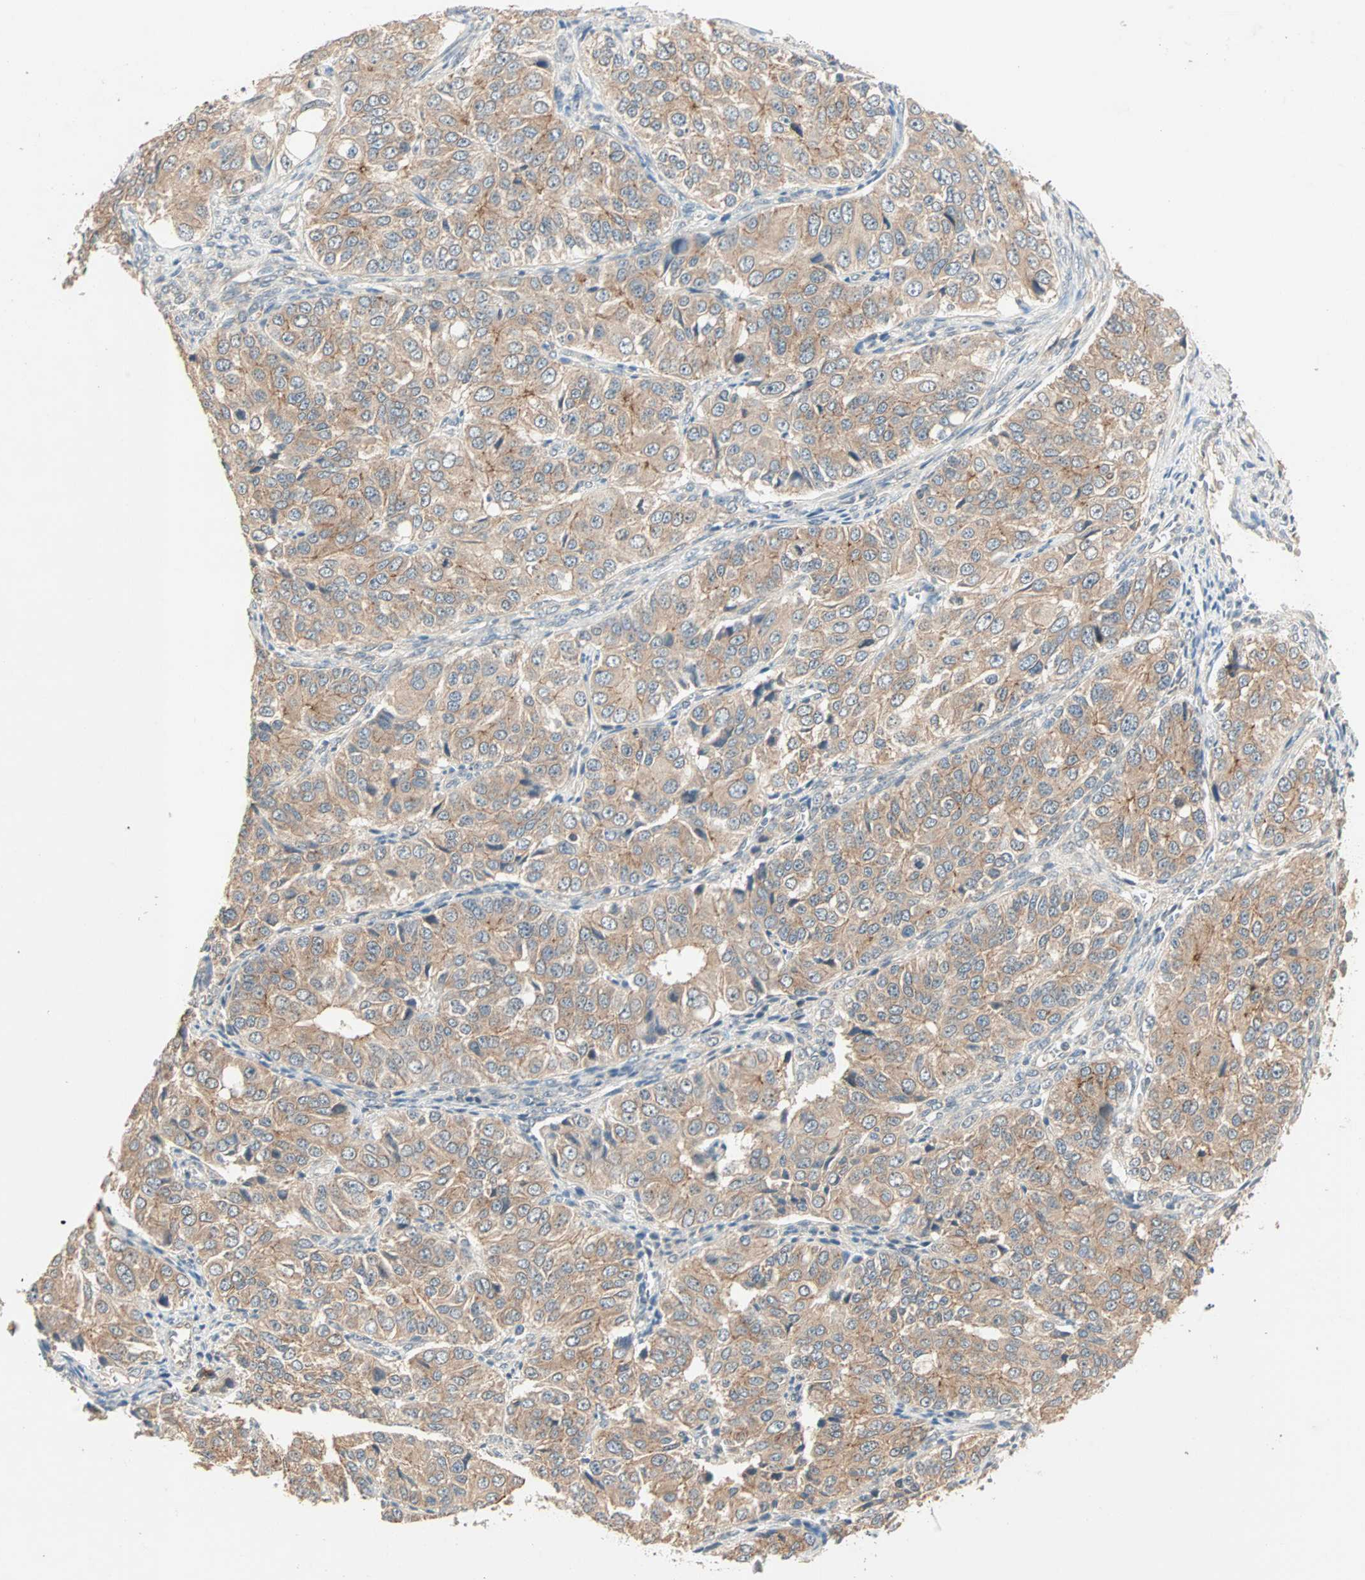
{"staining": {"intensity": "moderate", "quantity": ">75%", "location": "cytoplasmic/membranous"}, "tissue": "ovarian cancer", "cell_type": "Tumor cells", "image_type": "cancer", "snomed": [{"axis": "morphology", "description": "Carcinoma, endometroid"}, {"axis": "topography", "description": "Ovary"}], "caption": "The image exhibits a brown stain indicating the presence of a protein in the cytoplasmic/membranous of tumor cells in ovarian cancer.", "gene": "TTF2", "patient": {"sex": "female", "age": 51}}